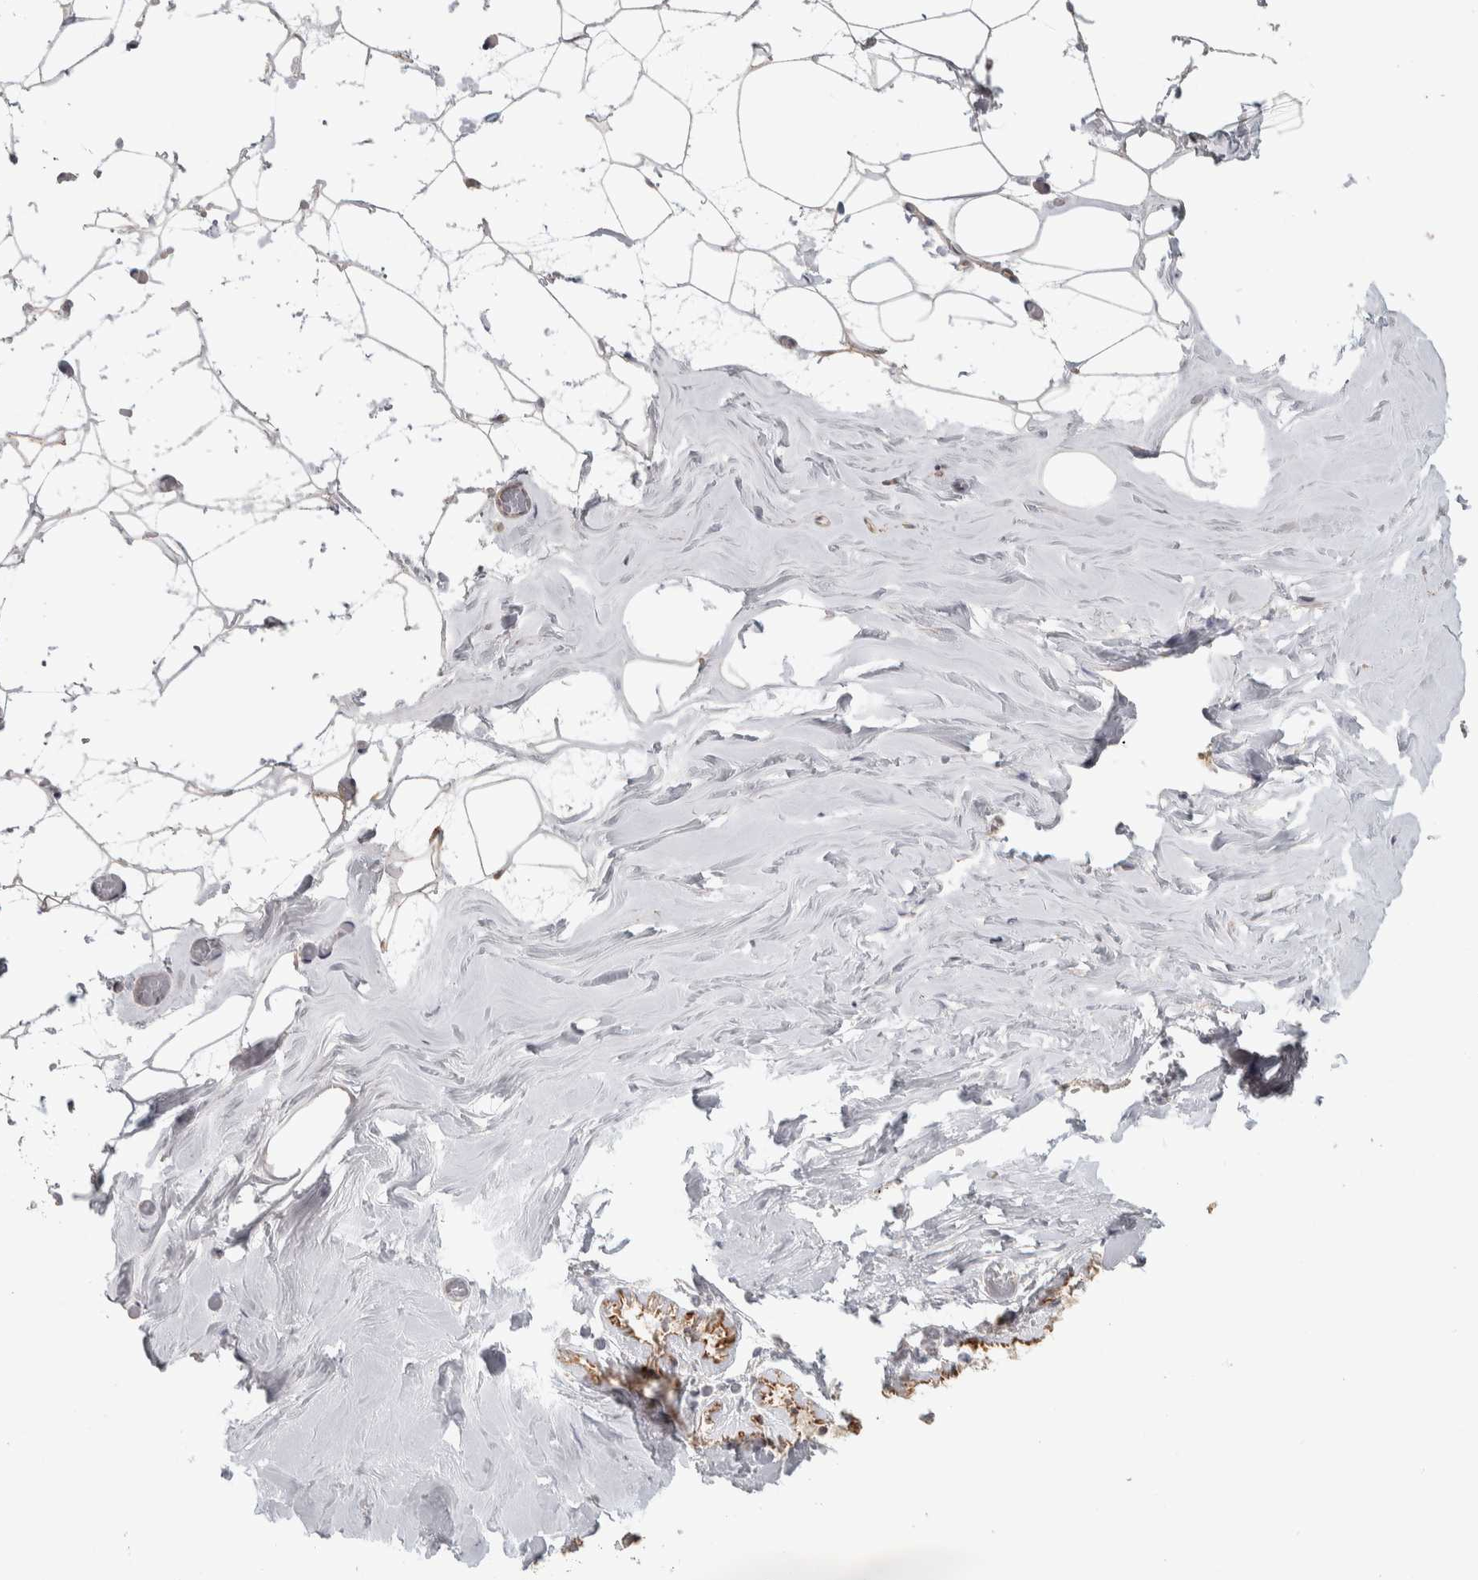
{"staining": {"intensity": "negative", "quantity": "none", "location": "none"}, "tissue": "adipose tissue", "cell_type": "Adipocytes", "image_type": "normal", "snomed": [{"axis": "morphology", "description": "Normal tissue, NOS"}, {"axis": "morphology", "description": "Fibrosis, NOS"}, {"axis": "topography", "description": "Breast"}, {"axis": "topography", "description": "Adipose tissue"}], "caption": "Immunohistochemistry (IHC) image of benign adipose tissue stained for a protein (brown), which displays no positivity in adipocytes.", "gene": "DCXR", "patient": {"sex": "female", "age": 39}}